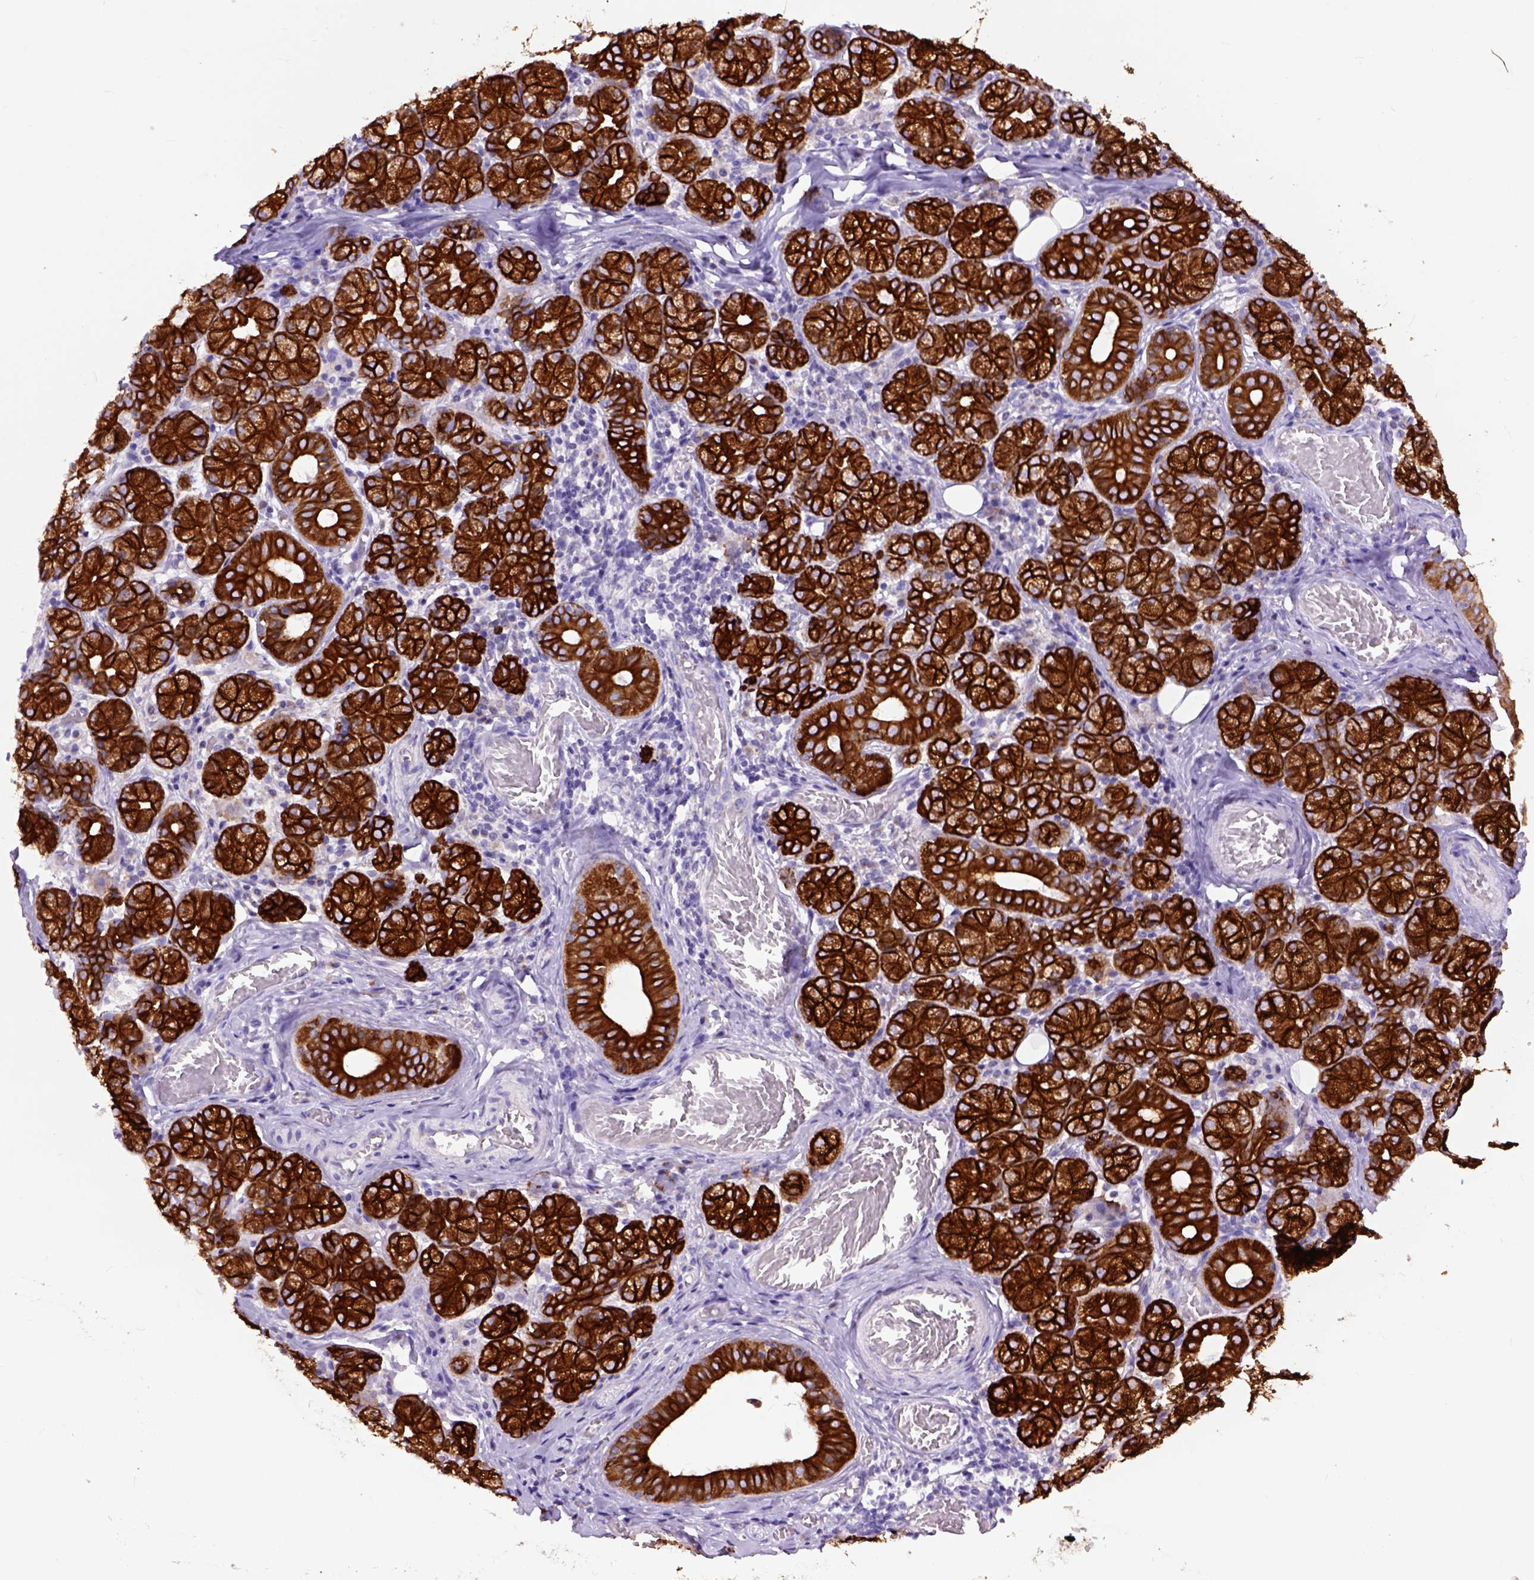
{"staining": {"intensity": "strong", "quantity": ">75%", "location": "cytoplasmic/membranous"}, "tissue": "salivary gland", "cell_type": "Glandular cells", "image_type": "normal", "snomed": [{"axis": "morphology", "description": "Normal tissue, NOS"}, {"axis": "topography", "description": "Salivary gland"}, {"axis": "topography", "description": "Peripheral nerve tissue"}], "caption": "Protein positivity by immunohistochemistry (IHC) exhibits strong cytoplasmic/membranous staining in approximately >75% of glandular cells in normal salivary gland. The staining was performed using DAB (3,3'-diaminobenzidine) to visualize the protein expression in brown, while the nuclei were stained in blue with hematoxylin (Magnification: 20x).", "gene": "RAB25", "patient": {"sex": "female", "age": 24}}